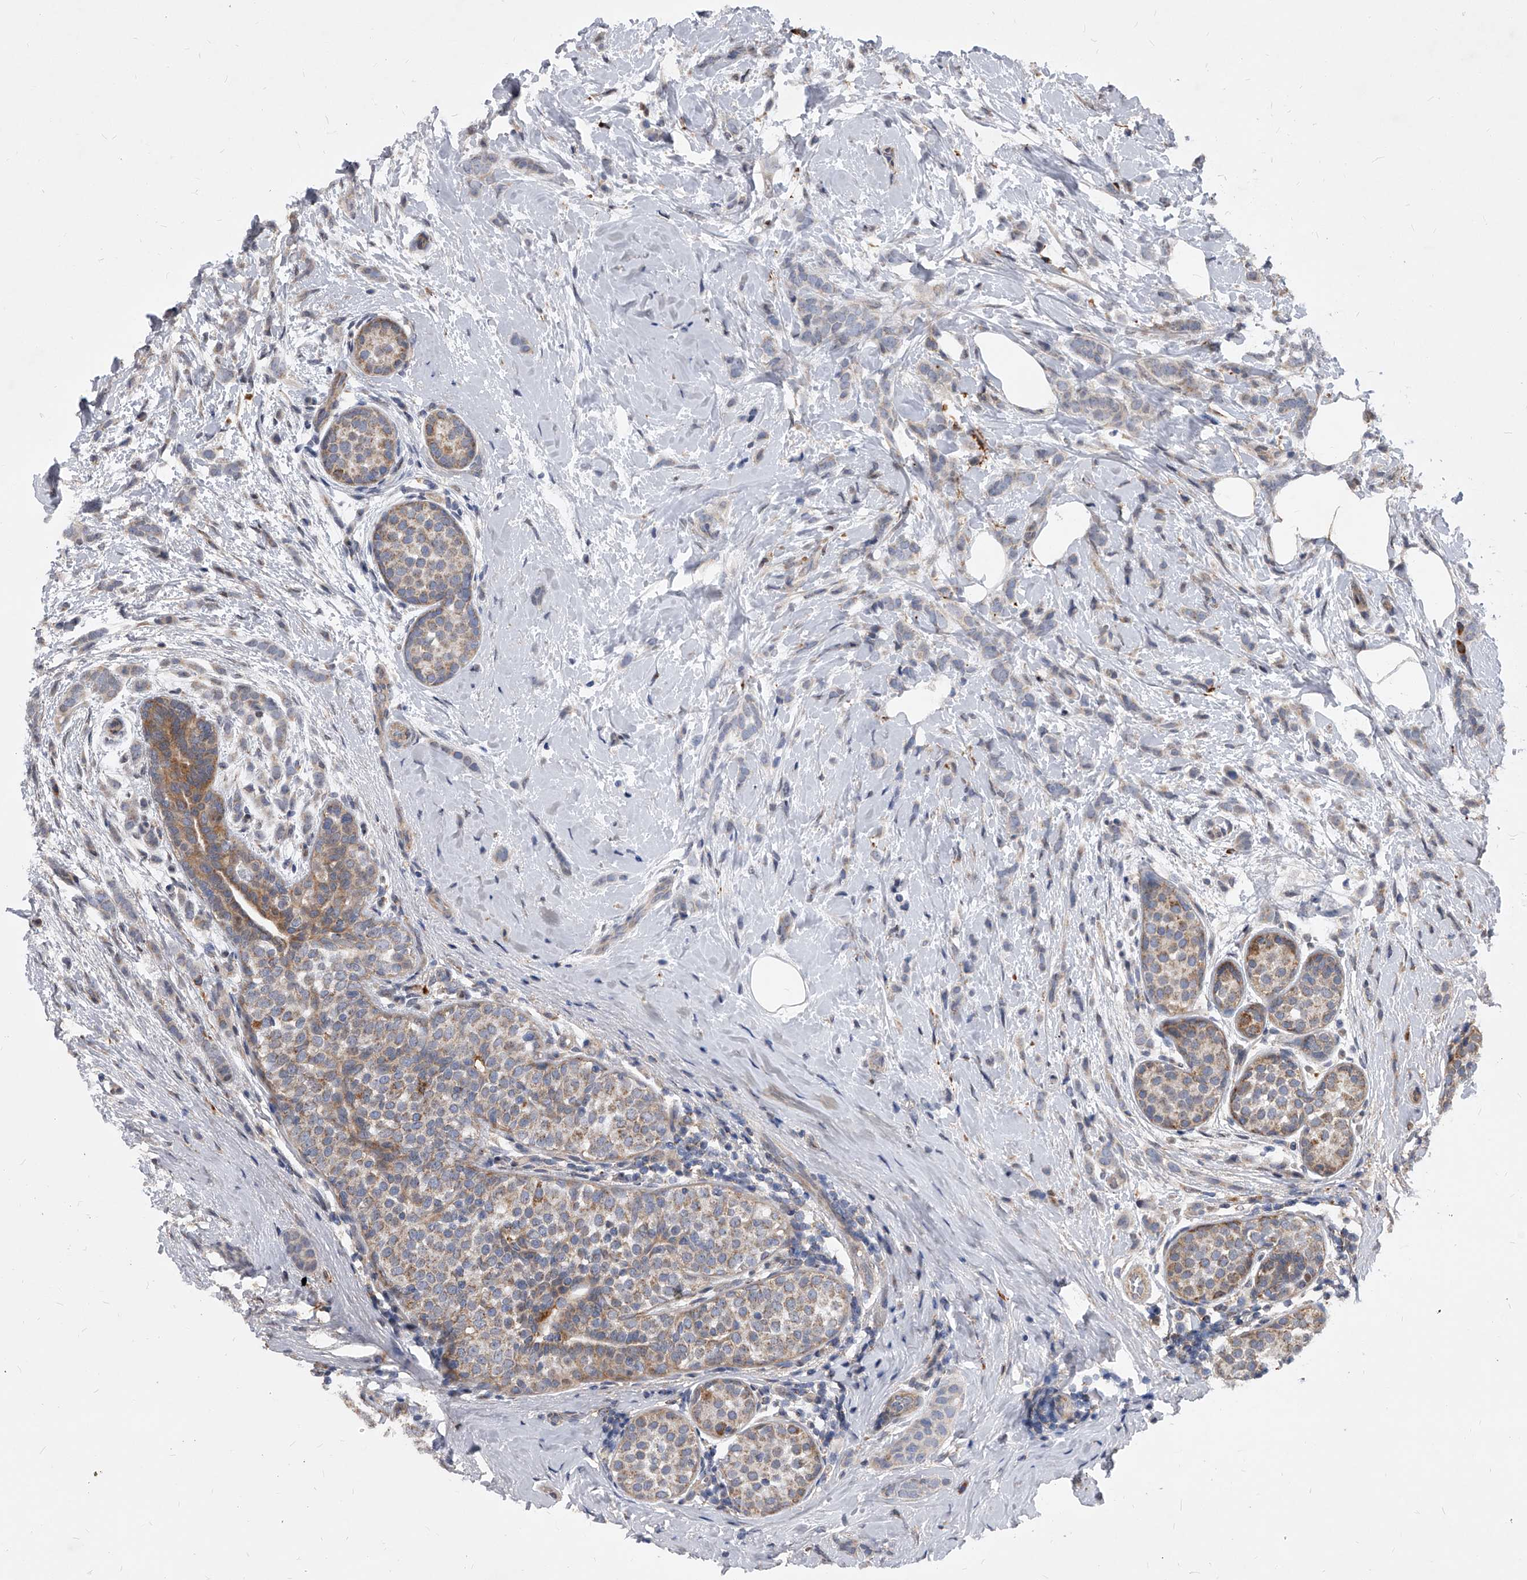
{"staining": {"intensity": "weak", "quantity": "25%-75%", "location": "cytoplasmic/membranous"}, "tissue": "breast cancer", "cell_type": "Tumor cells", "image_type": "cancer", "snomed": [{"axis": "morphology", "description": "Lobular carcinoma, in situ"}, {"axis": "morphology", "description": "Lobular carcinoma"}, {"axis": "topography", "description": "Breast"}], "caption": "This is an image of IHC staining of breast cancer (lobular carcinoma), which shows weak positivity in the cytoplasmic/membranous of tumor cells.", "gene": "SOBP", "patient": {"sex": "female", "age": 41}}